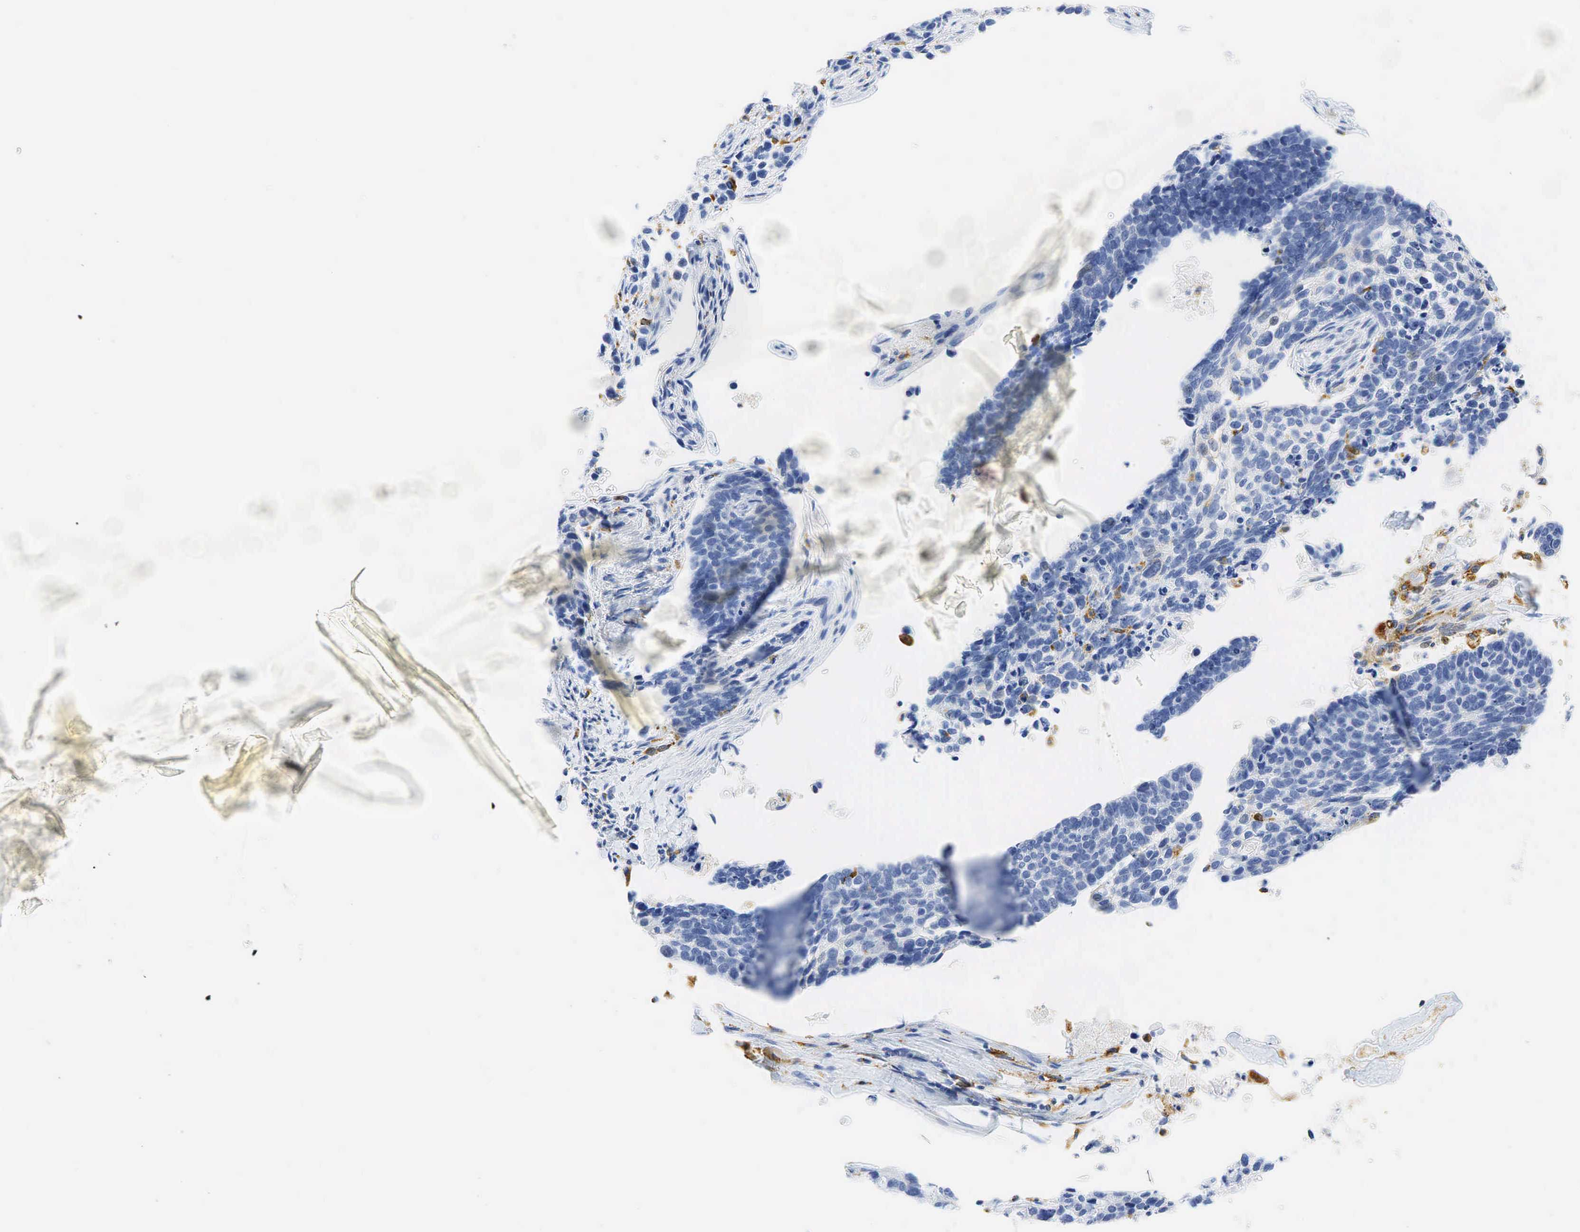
{"staining": {"intensity": "negative", "quantity": "none", "location": "none"}, "tissue": "lung cancer", "cell_type": "Tumor cells", "image_type": "cancer", "snomed": [{"axis": "morphology", "description": "Squamous cell carcinoma, NOS"}, {"axis": "topography", "description": "Lymph node"}, {"axis": "topography", "description": "Lung"}], "caption": "High power microscopy micrograph of an immunohistochemistry photomicrograph of squamous cell carcinoma (lung), revealing no significant staining in tumor cells.", "gene": "CD68", "patient": {"sex": "male", "age": 74}}